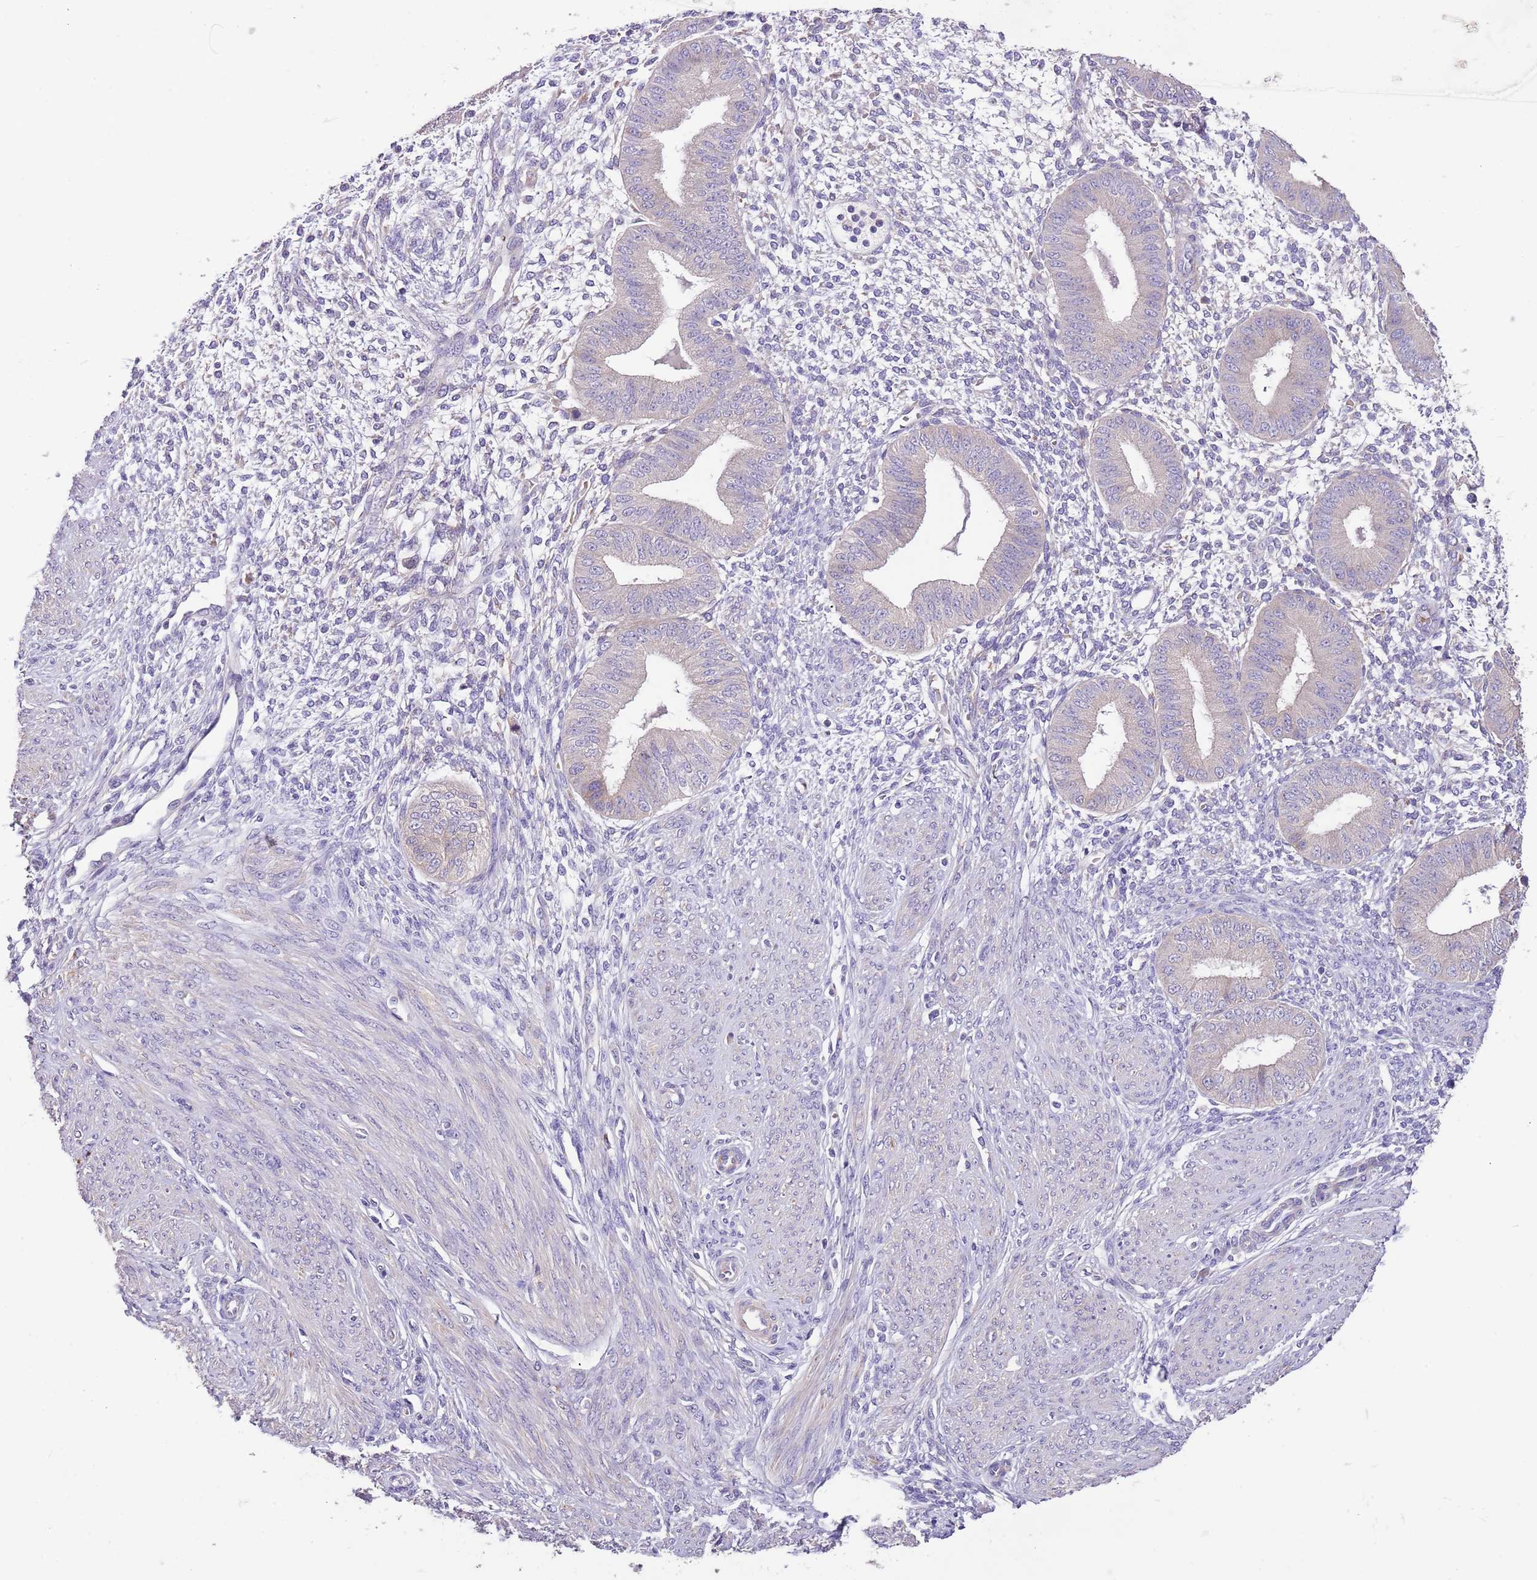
{"staining": {"intensity": "negative", "quantity": "none", "location": "none"}, "tissue": "endometrium", "cell_type": "Cells in endometrial stroma", "image_type": "normal", "snomed": [{"axis": "morphology", "description": "Normal tissue, NOS"}, {"axis": "topography", "description": "Endometrium"}], "caption": "Unremarkable endometrium was stained to show a protein in brown. There is no significant positivity in cells in endometrial stroma. (DAB IHC visualized using brightfield microscopy, high magnification).", "gene": "ZNF658", "patient": {"sex": "female", "age": 49}}